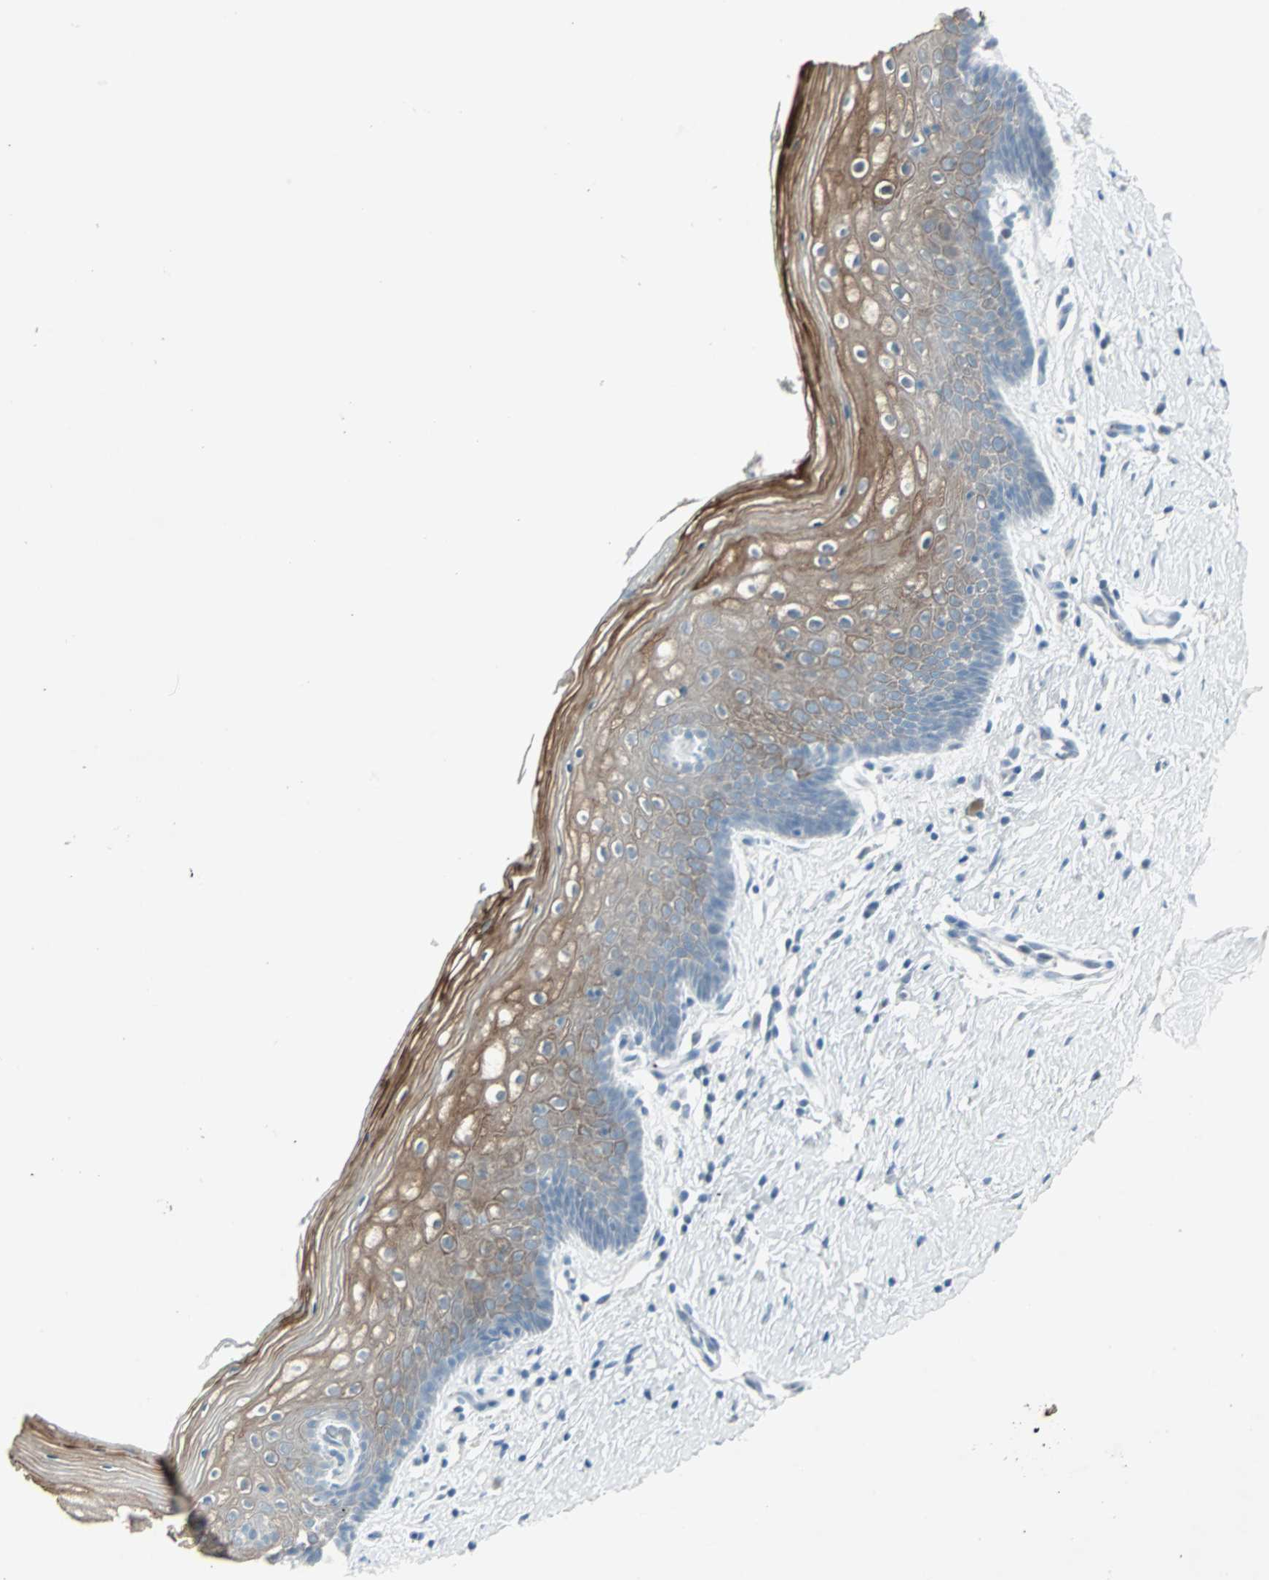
{"staining": {"intensity": "strong", "quantity": ">75%", "location": "cytoplasmic/membranous"}, "tissue": "vagina", "cell_type": "Squamous epithelial cells", "image_type": "normal", "snomed": [{"axis": "morphology", "description": "Normal tissue, NOS"}, {"axis": "topography", "description": "Vagina"}], "caption": "Immunohistochemistry photomicrograph of normal human vagina stained for a protein (brown), which shows high levels of strong cytoplasmic/membranous positivity in approximately >75% of squamous epithelial cells.", "gene": "LANCL3", "patient": {"sex": "female", "age": 46}}